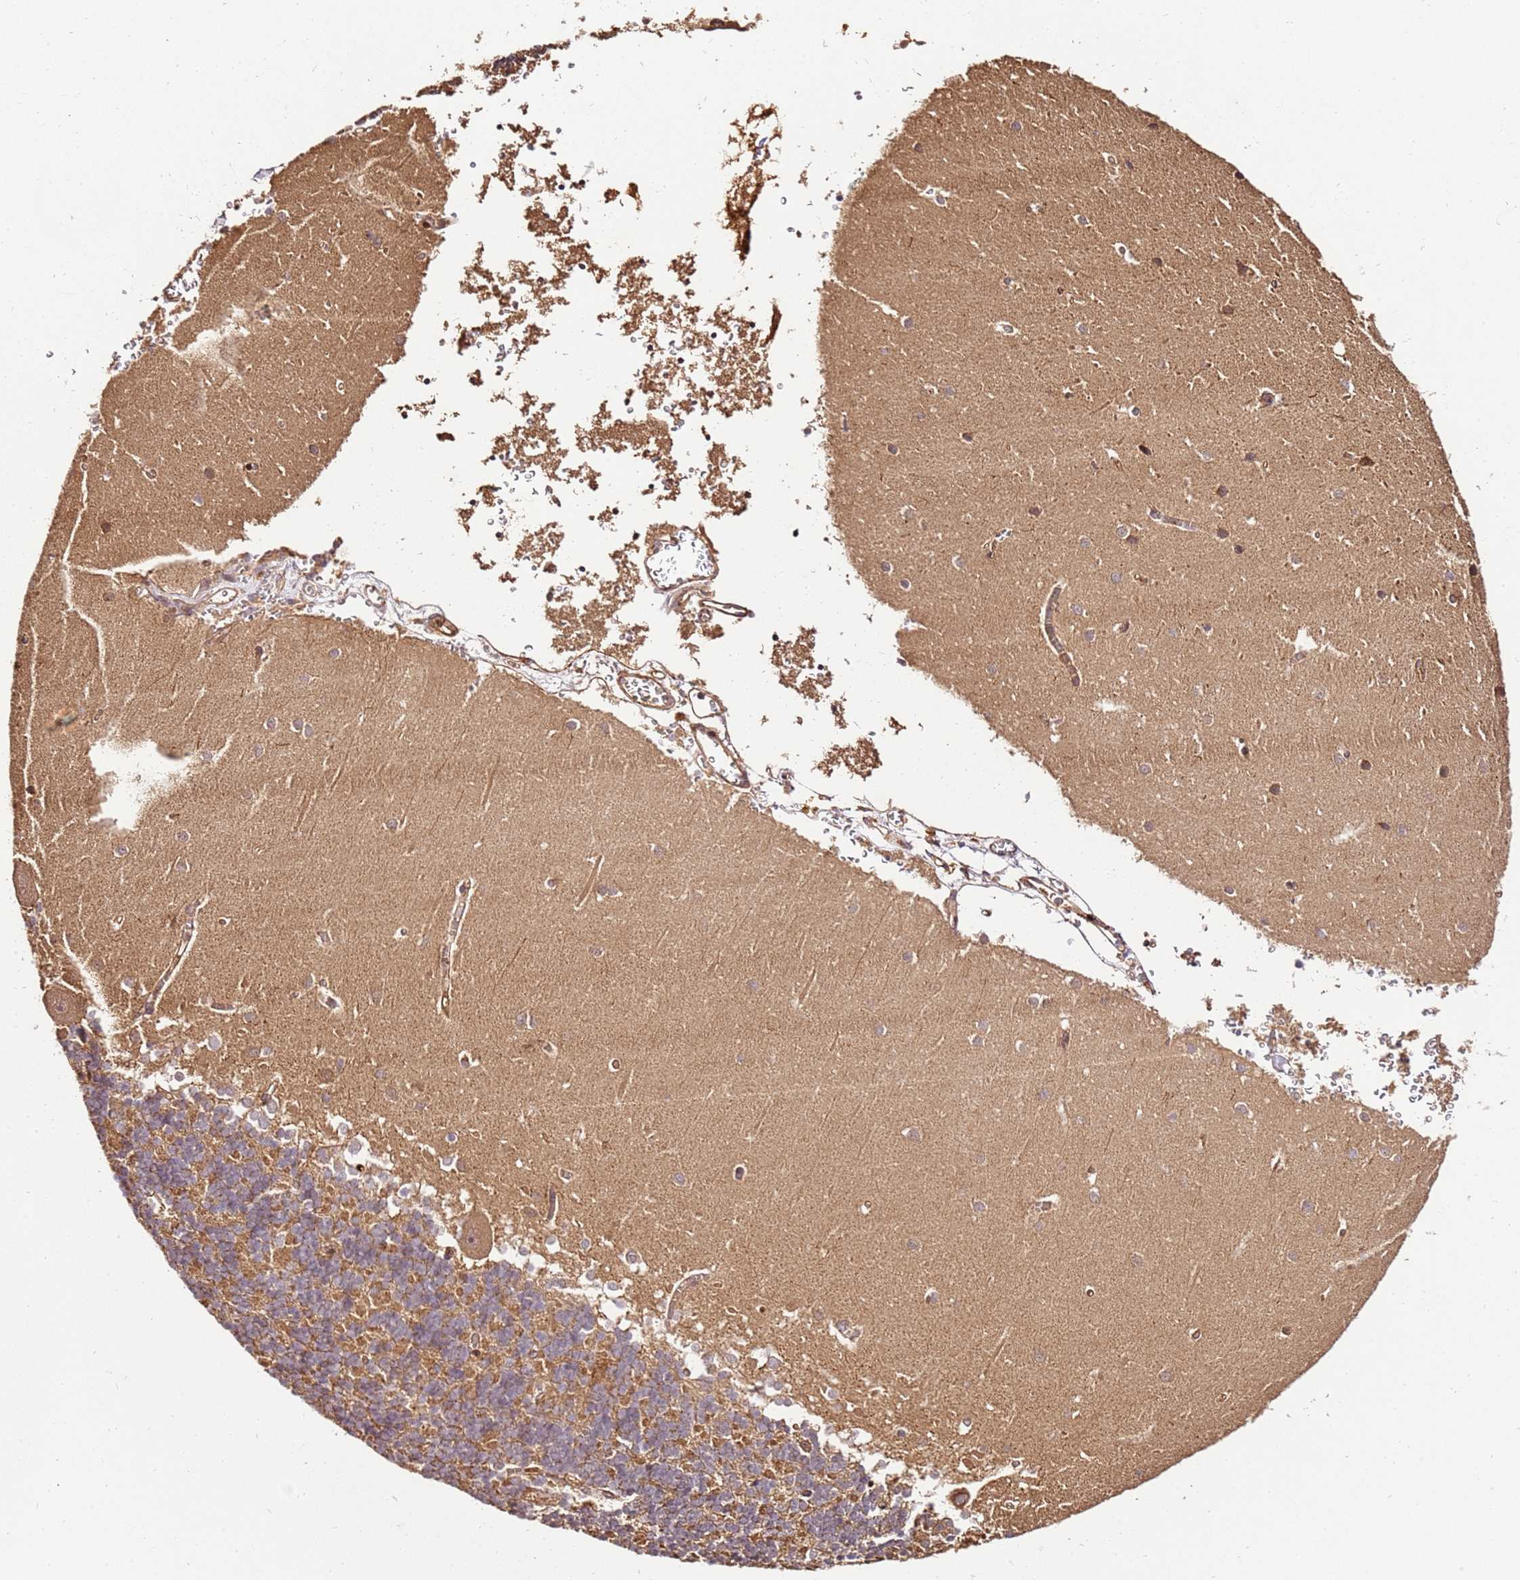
{"staining": {"intensity": "moderate", "quantity": ">75%", "location": "cytoplasmic/membranous"}, "tissue": "cerebellum", "cell_type": "Cells in granular layer", "image_type": "normal", "snomed": [{"axis": "morphology", "description": "Normal tissue, NOS"}, {"axis": "topography", "description": "Cerebellum"}], "caption": "Immunohistochemistry (IHC) (DAB) staining of unremarkable cerebellum shows moderate cytoplasmic/membranous protein staining in approximately >75% of cells in granular layer. (DAB IHC with brightfield microscopy, high magnification).", "gene": "KATNAL2", "patient": {"sex": "male", "age": 37}}